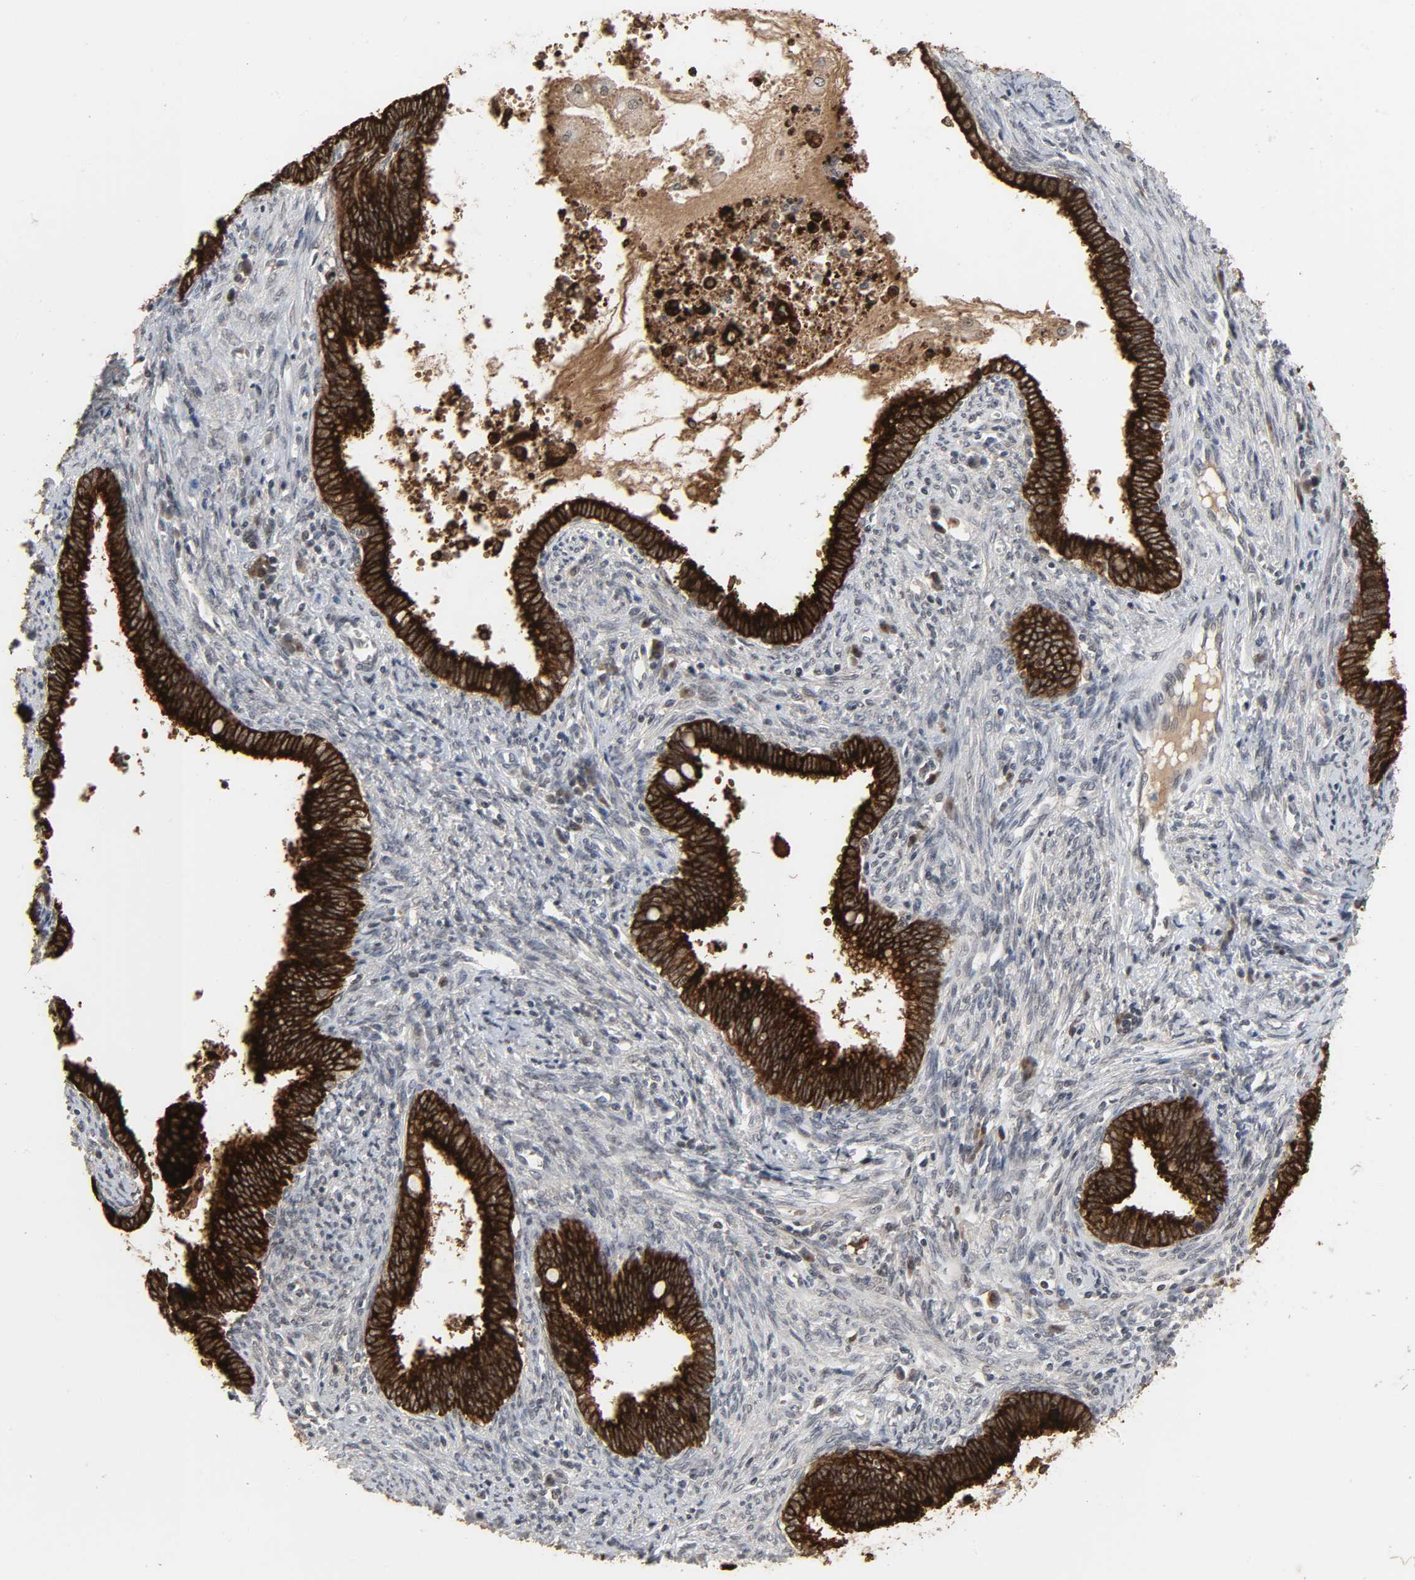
{"staining": {"intensity": "strong", "quantity": ">75%", "location": "cytoplasmic/membranous"}, "tissue": "cervical cancer", "cell_type": "Tumor cells", "image_type": "cancer", "snomed": [{"axis": "morphology", "description": "Adenocarcinoma, NOS"}, {"axis": "topography", "description": "Cervix"}], "caption": "Strong cytoplasmic/membranous protein positivity is seen in about >75% of tumor cells in adenocarcinoma (cervical). The protein of interest is shown in brown color, while the nuclei are stained blue.", "gene": "MUC1", "patient": {"sex": "female", "age": 44}}